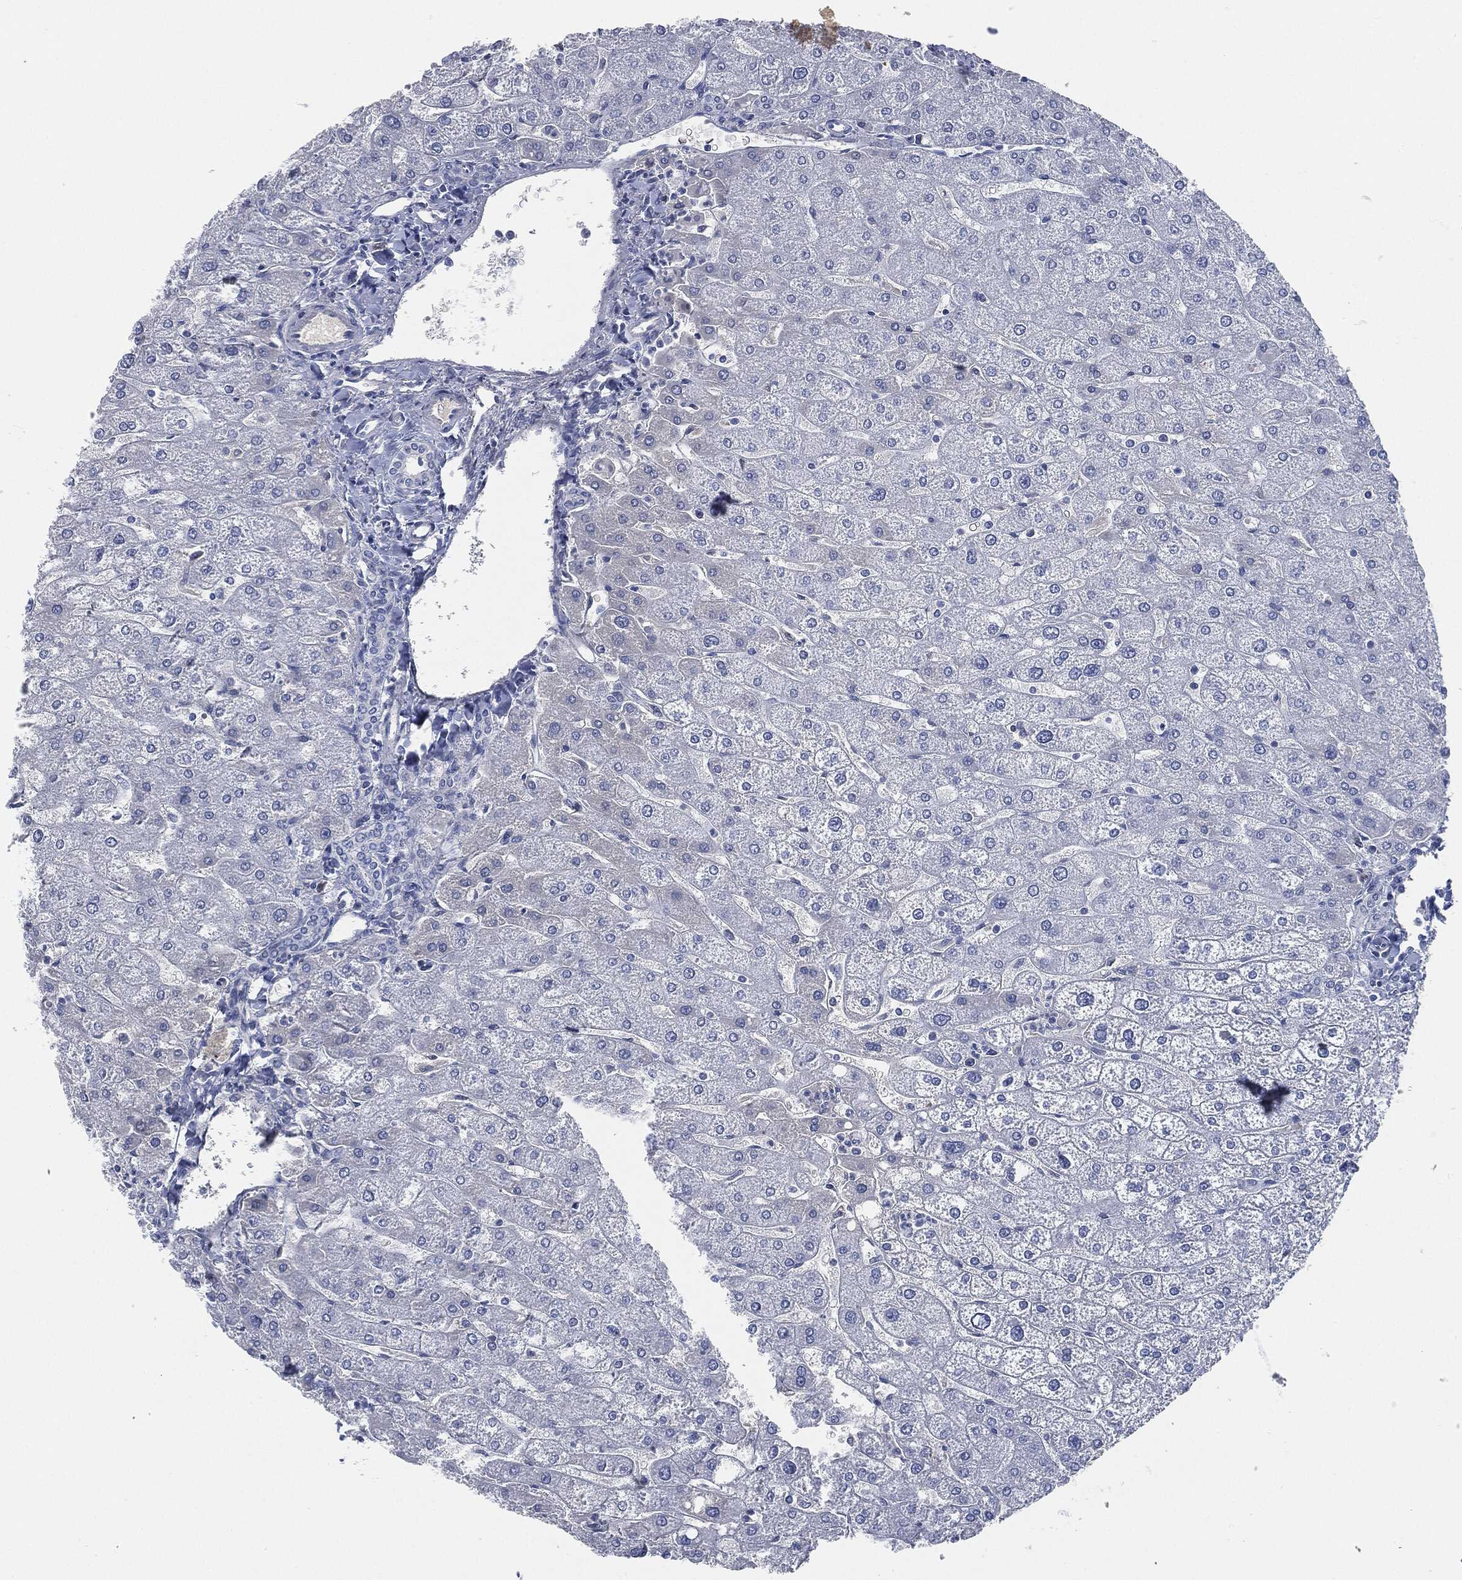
{"staining": {"intensity": "negative", "quantity": "none", "location": "none"}, "tissue": "liver", "cell_type": "Cholangiocytes", "image_type": "normal", "snomed": [{"axis": "morphology", "description": "Normal tissue, NOS"}, {"axis": "topography", "description": "Liver"}], "caption": "The micrograph exhibits no significant expression in cholangiocytes of liver. The staining was performed using DAB (3,3'-diaminobenzidine) to visualize the protein expression in brown, while the nuclei were stained in blue with hematoxylin (Magnification: 20x).", "gene": "SIGLEC7", "patient": {"sex": "male", "age": 67}}